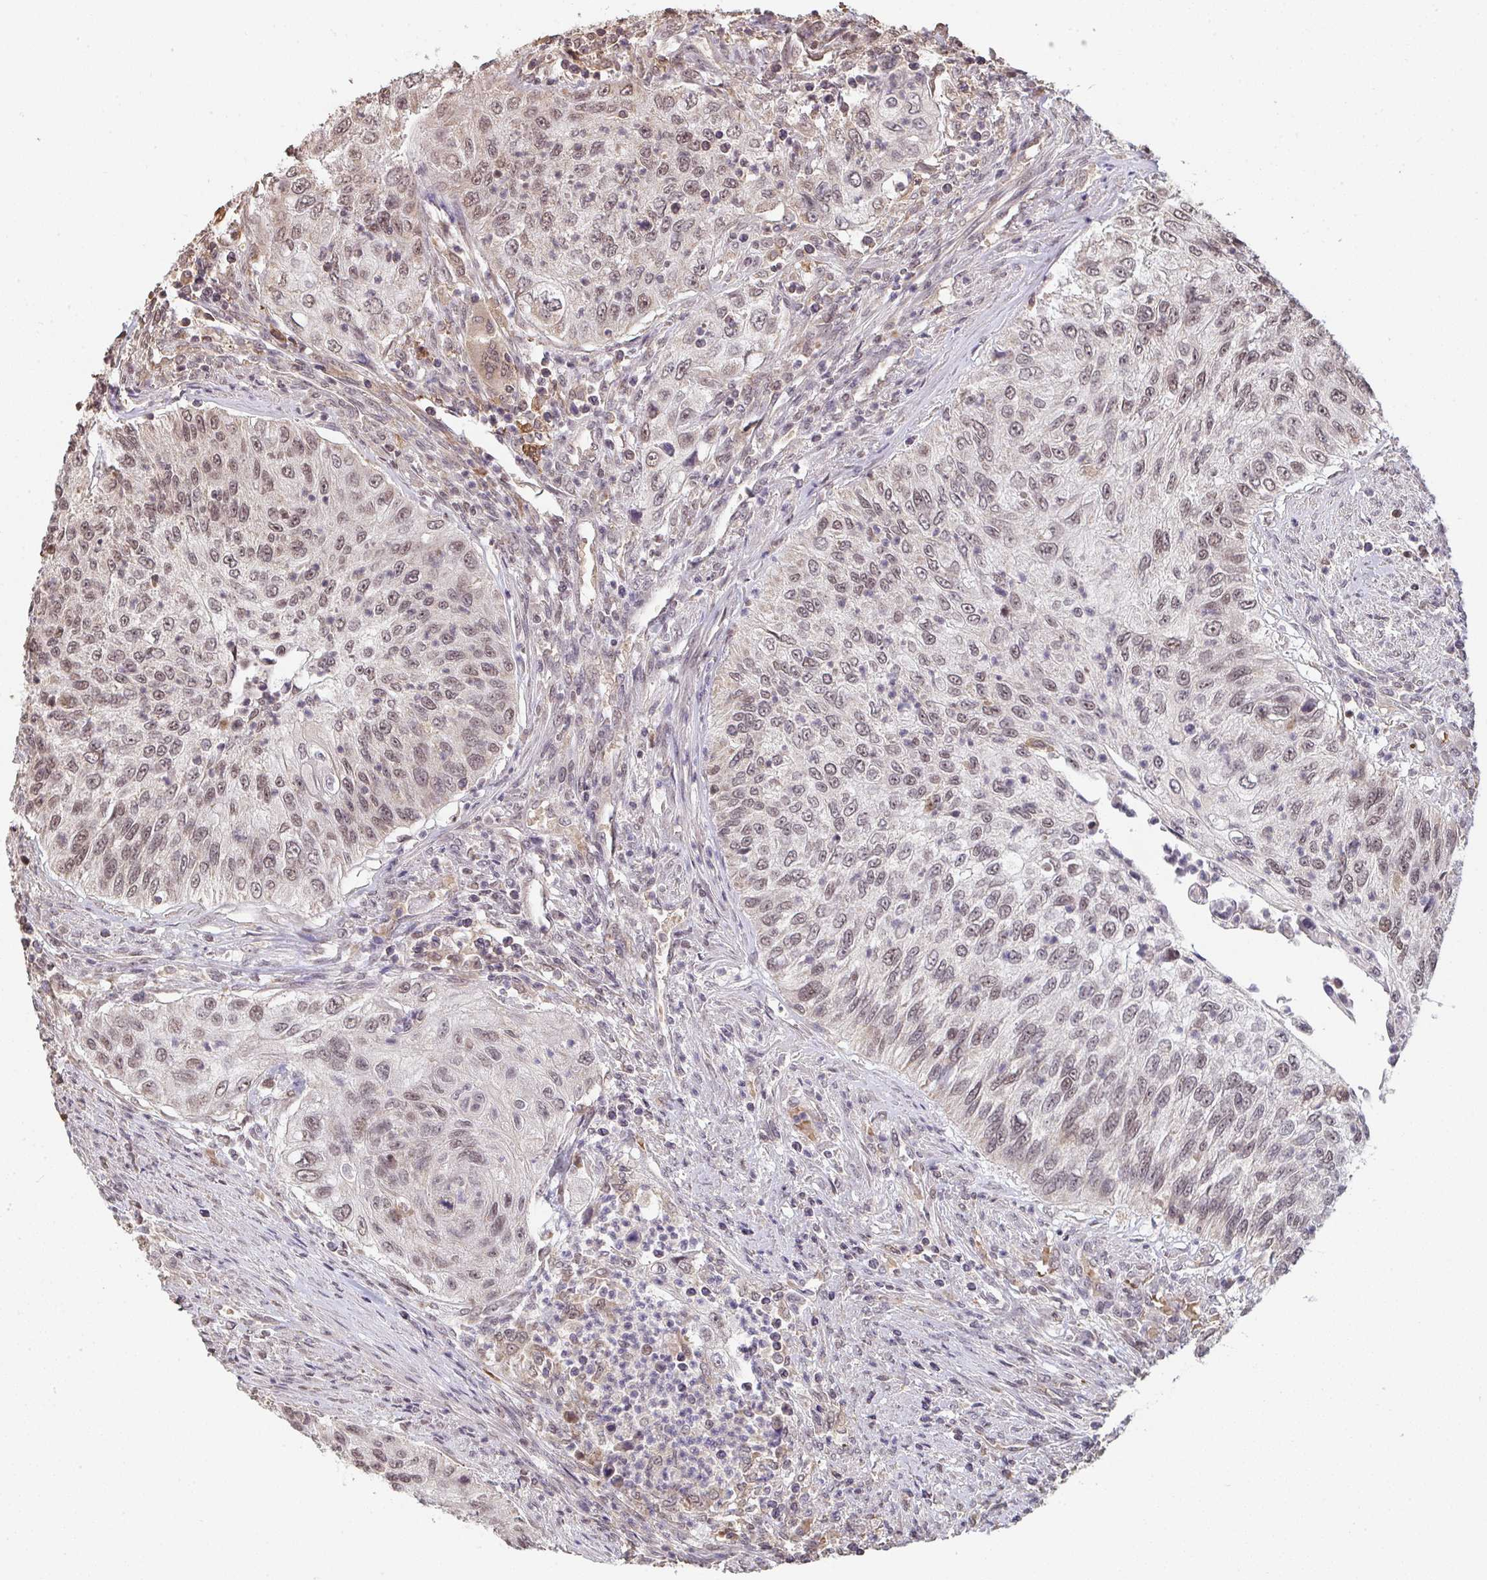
{"staining": {"intensity": "moderate", "quantity": ">75%", "location": "nuclear"}, "tissue": "urothelial cancer", "cell_type": "Tumor cells", "image_type": "cancer", "snomed": [{"axis": "morphology", "description": "Urothelial carcinoma, High grade"}, {"axis": "topography", "description": "Urinary bladder"}], "caption": "Human urothelial carcinoma (high-grade) stained for a protein (brown) demonstrates moderate nuclear positive positivity in approximately >75% of tumor cells.", "gene": "SAP30", "patient": {"sex": "female", "age": 60}}